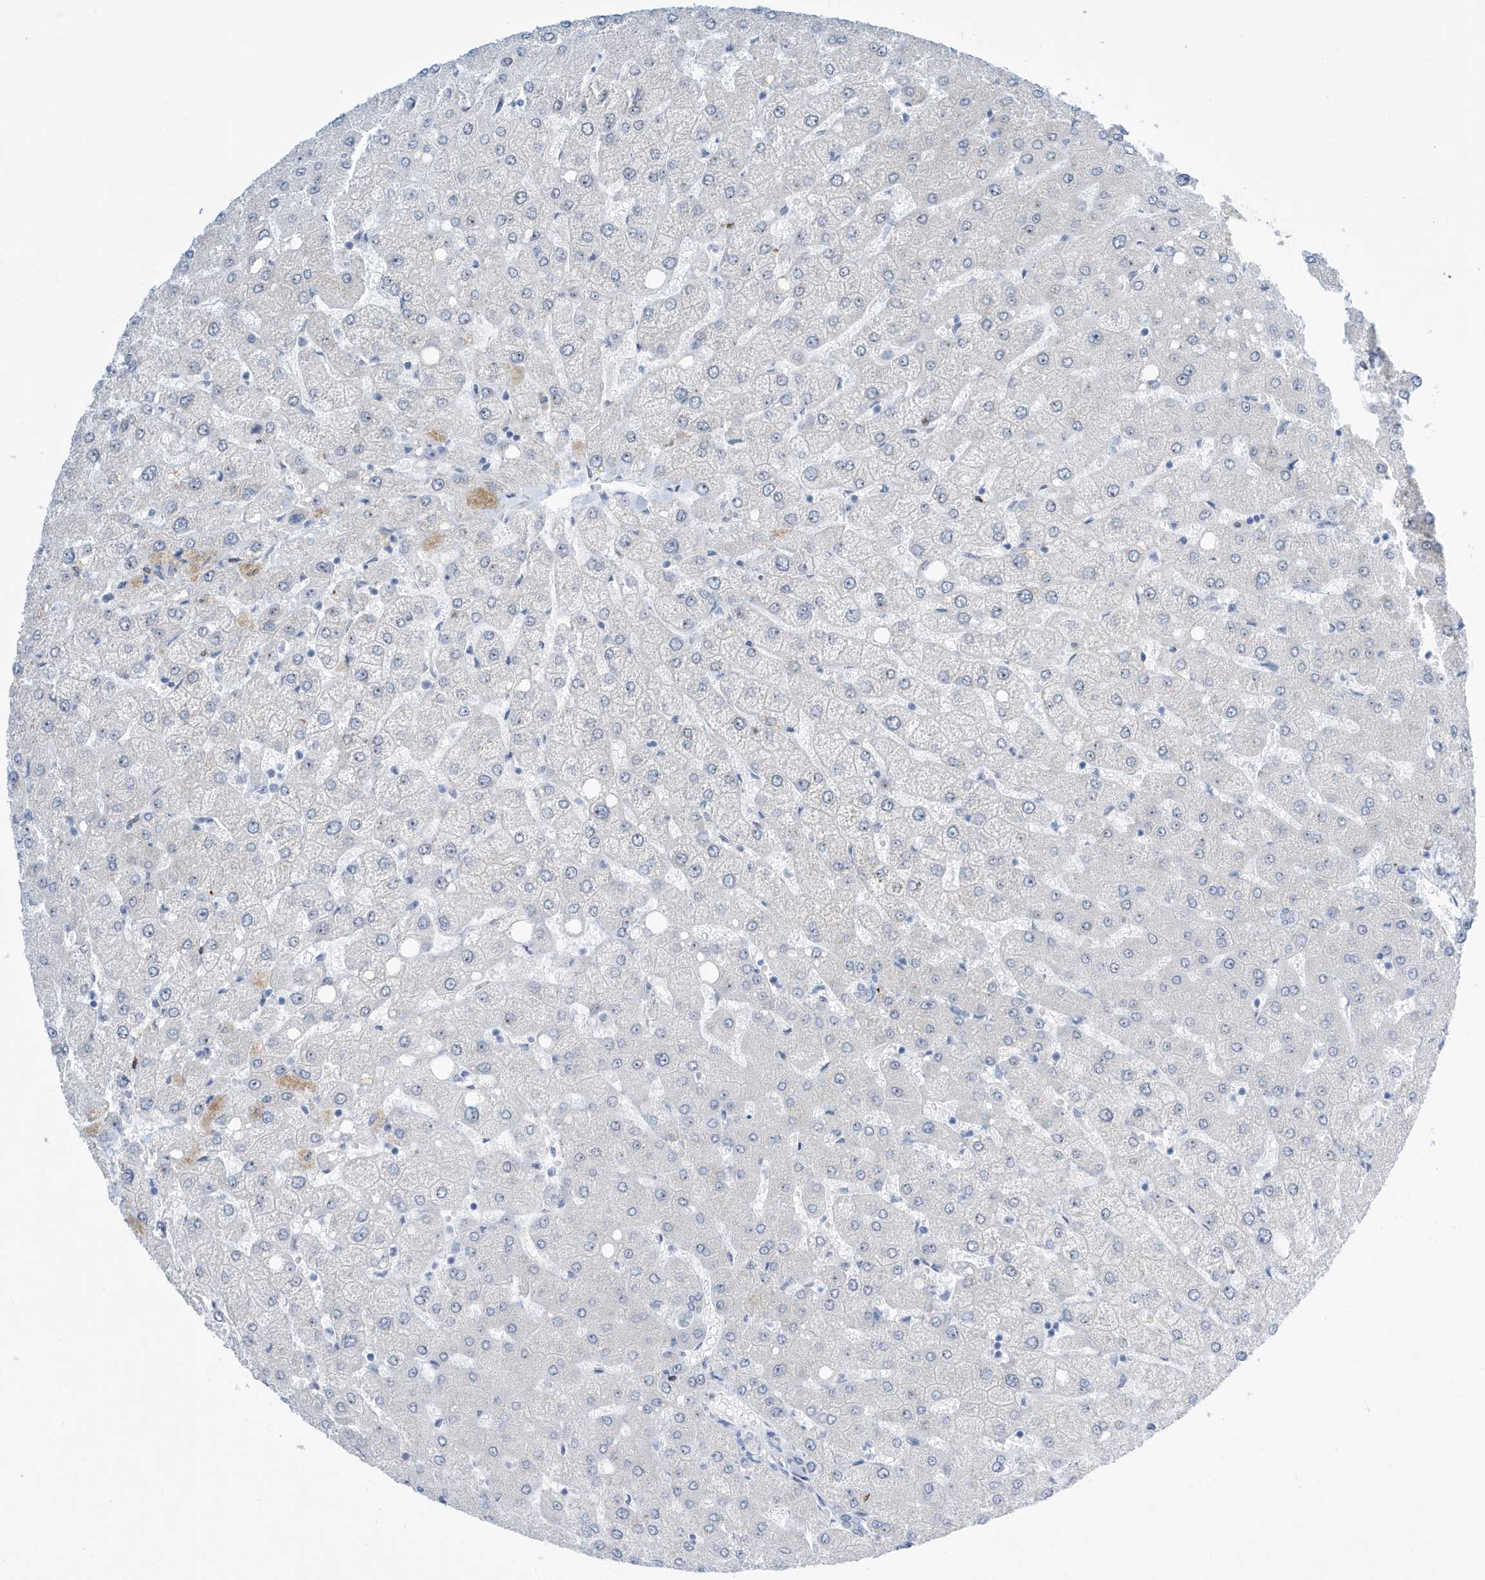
{"staining": {"intensity": "negative", "quantity": "none", "location": "none"}, "tissue": "liver", "cell_type": "Cholangiocytes", "image_type": "normal", "snomed": [{"axis": "morphology", "description": "Normal tissue, NOS"}, {"axis": "topography", "description": "Liver"}], "caption": "Immunohistochemical staining of benign liver shows no significant positivity in cholangiocytes.", "gene": "SEMA3F", "patient": {"sex": "female", "age": 54}}